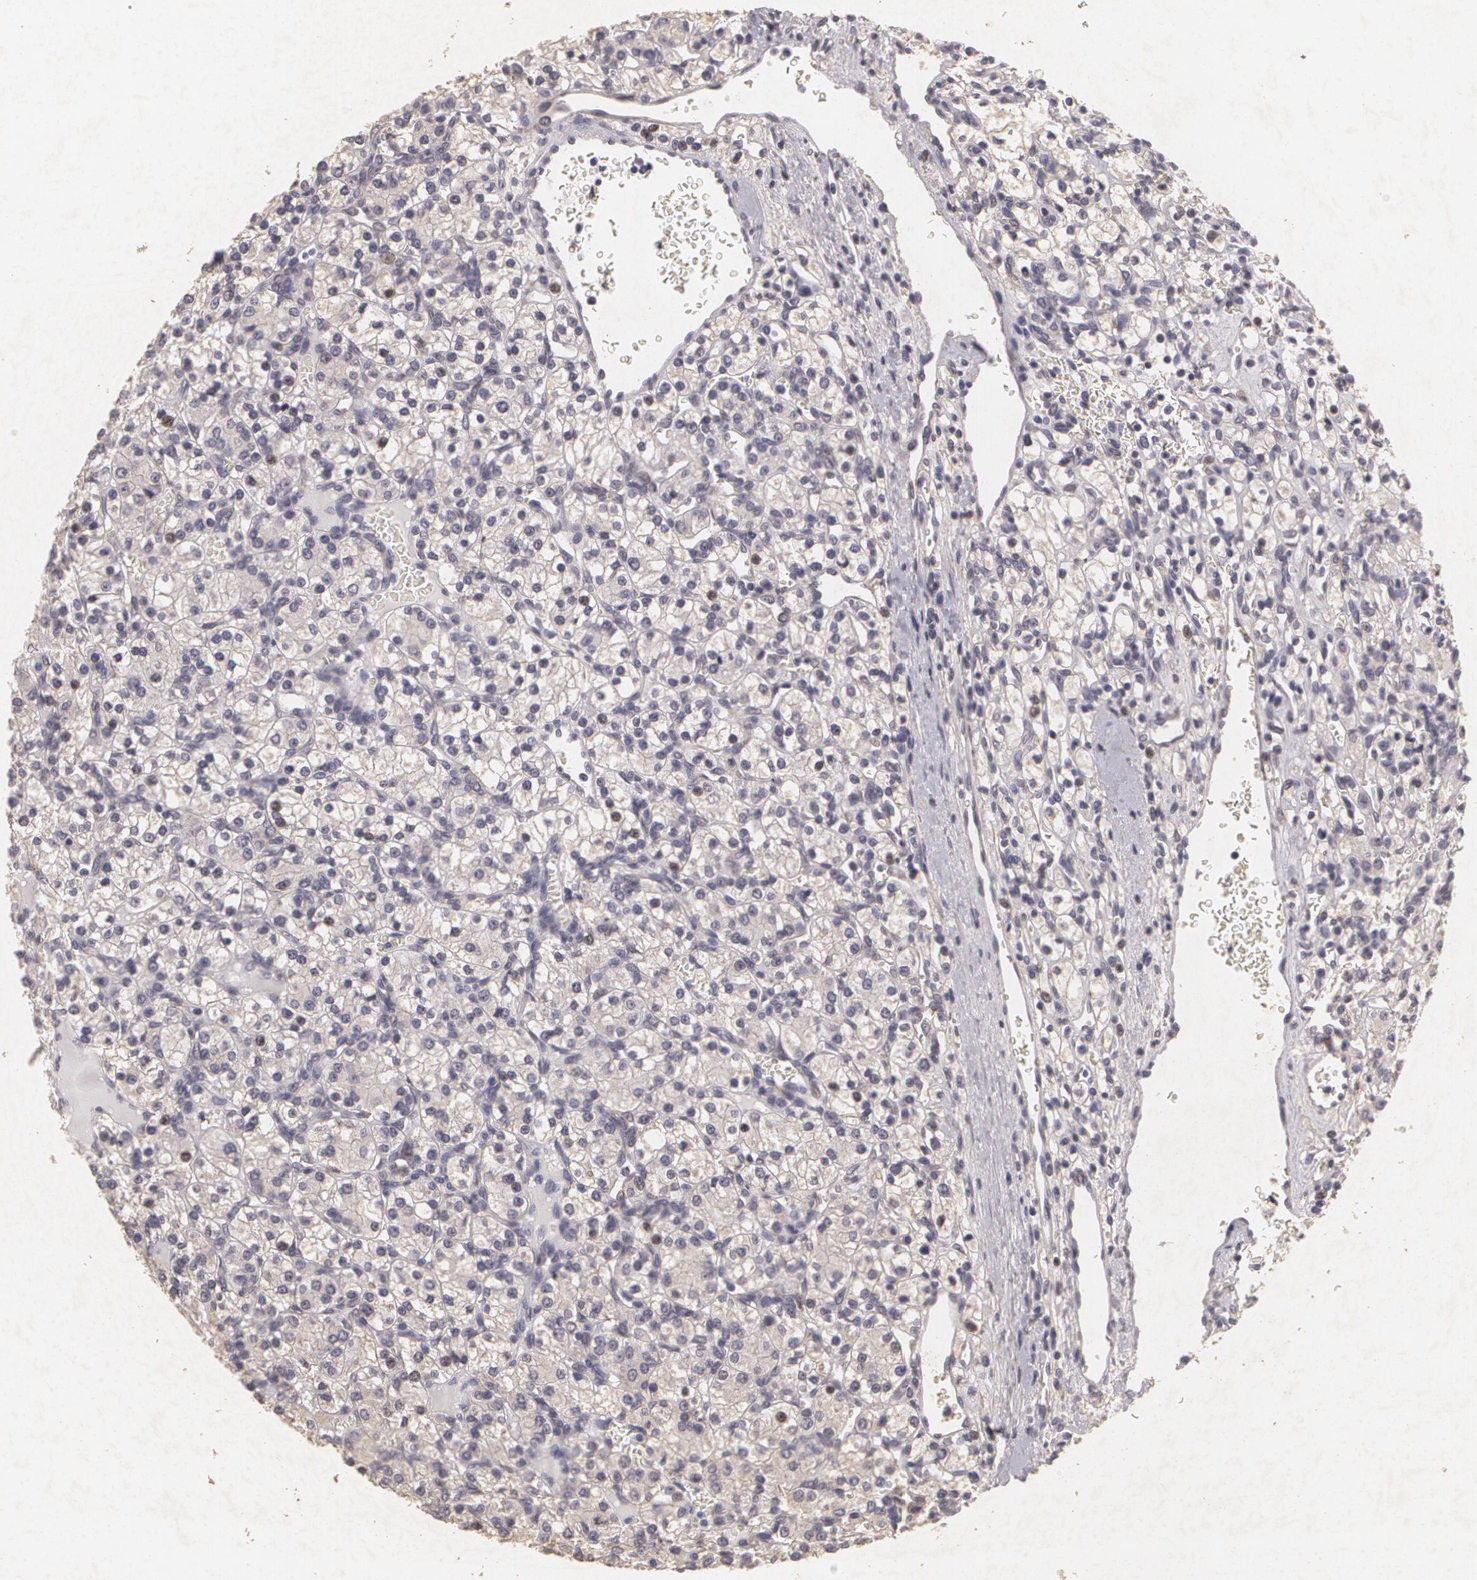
{"staining": {"intensity": "weak", "quantity": ">75%", "location": "cytoplasmic/membranous"}, "tissue": "renal cancer", "cell_type": "Tumor cells", "image_type": "cancer", "snomed": [{"axis": "morphology", "description": "Adenocarcinoma, NOS"}, {"axis": "topography", "description": "Kidney"}], "caption": "About >75% of tumor cells in human adenocarcinoma (renal) reveal weak cytoplasmic/membranous protein positivity as visualized by brown immunohistochemical staining.", "gene": "KCNA4", "patient": {"sex": "female", "age": 62}}